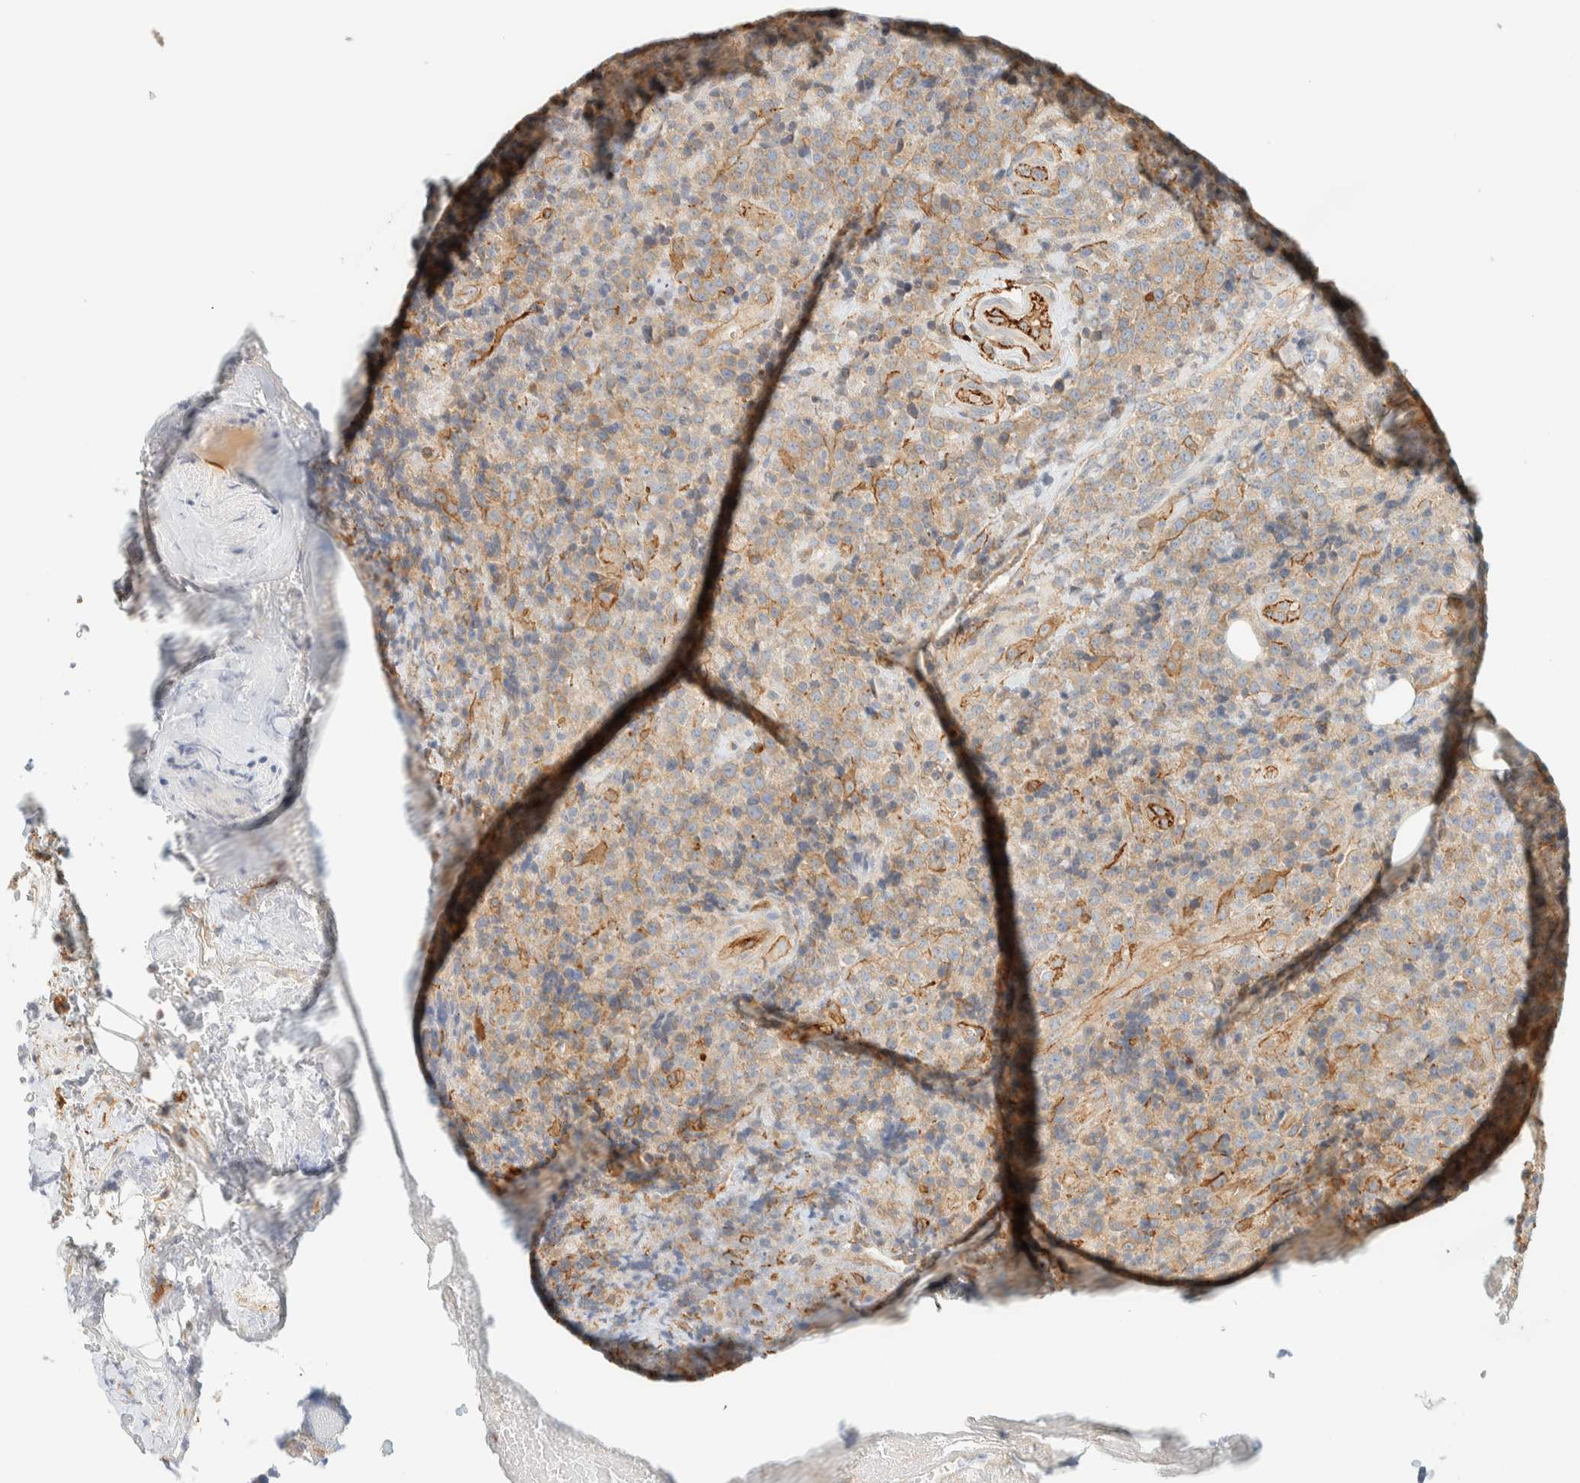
{"staining": {"intensity": "weak", "quantity": "<25%", "location": "cytoplasmic/membranous"}, "tissue": "lymphoma", "cell_type": "Tumor cells", "image_type": "cancer", "snomed": [{"axis": "morphology", "description": "Malignant lymphoma, non-Hodgkin's type, High grade"}, {"axis": "topography", "description": "Lymph node"}], "caption": "Tumor cells are negative for protein expression in human lymphoma.", "gene": "LIMA1", "patient": {"sex": "male", "age": 13}}